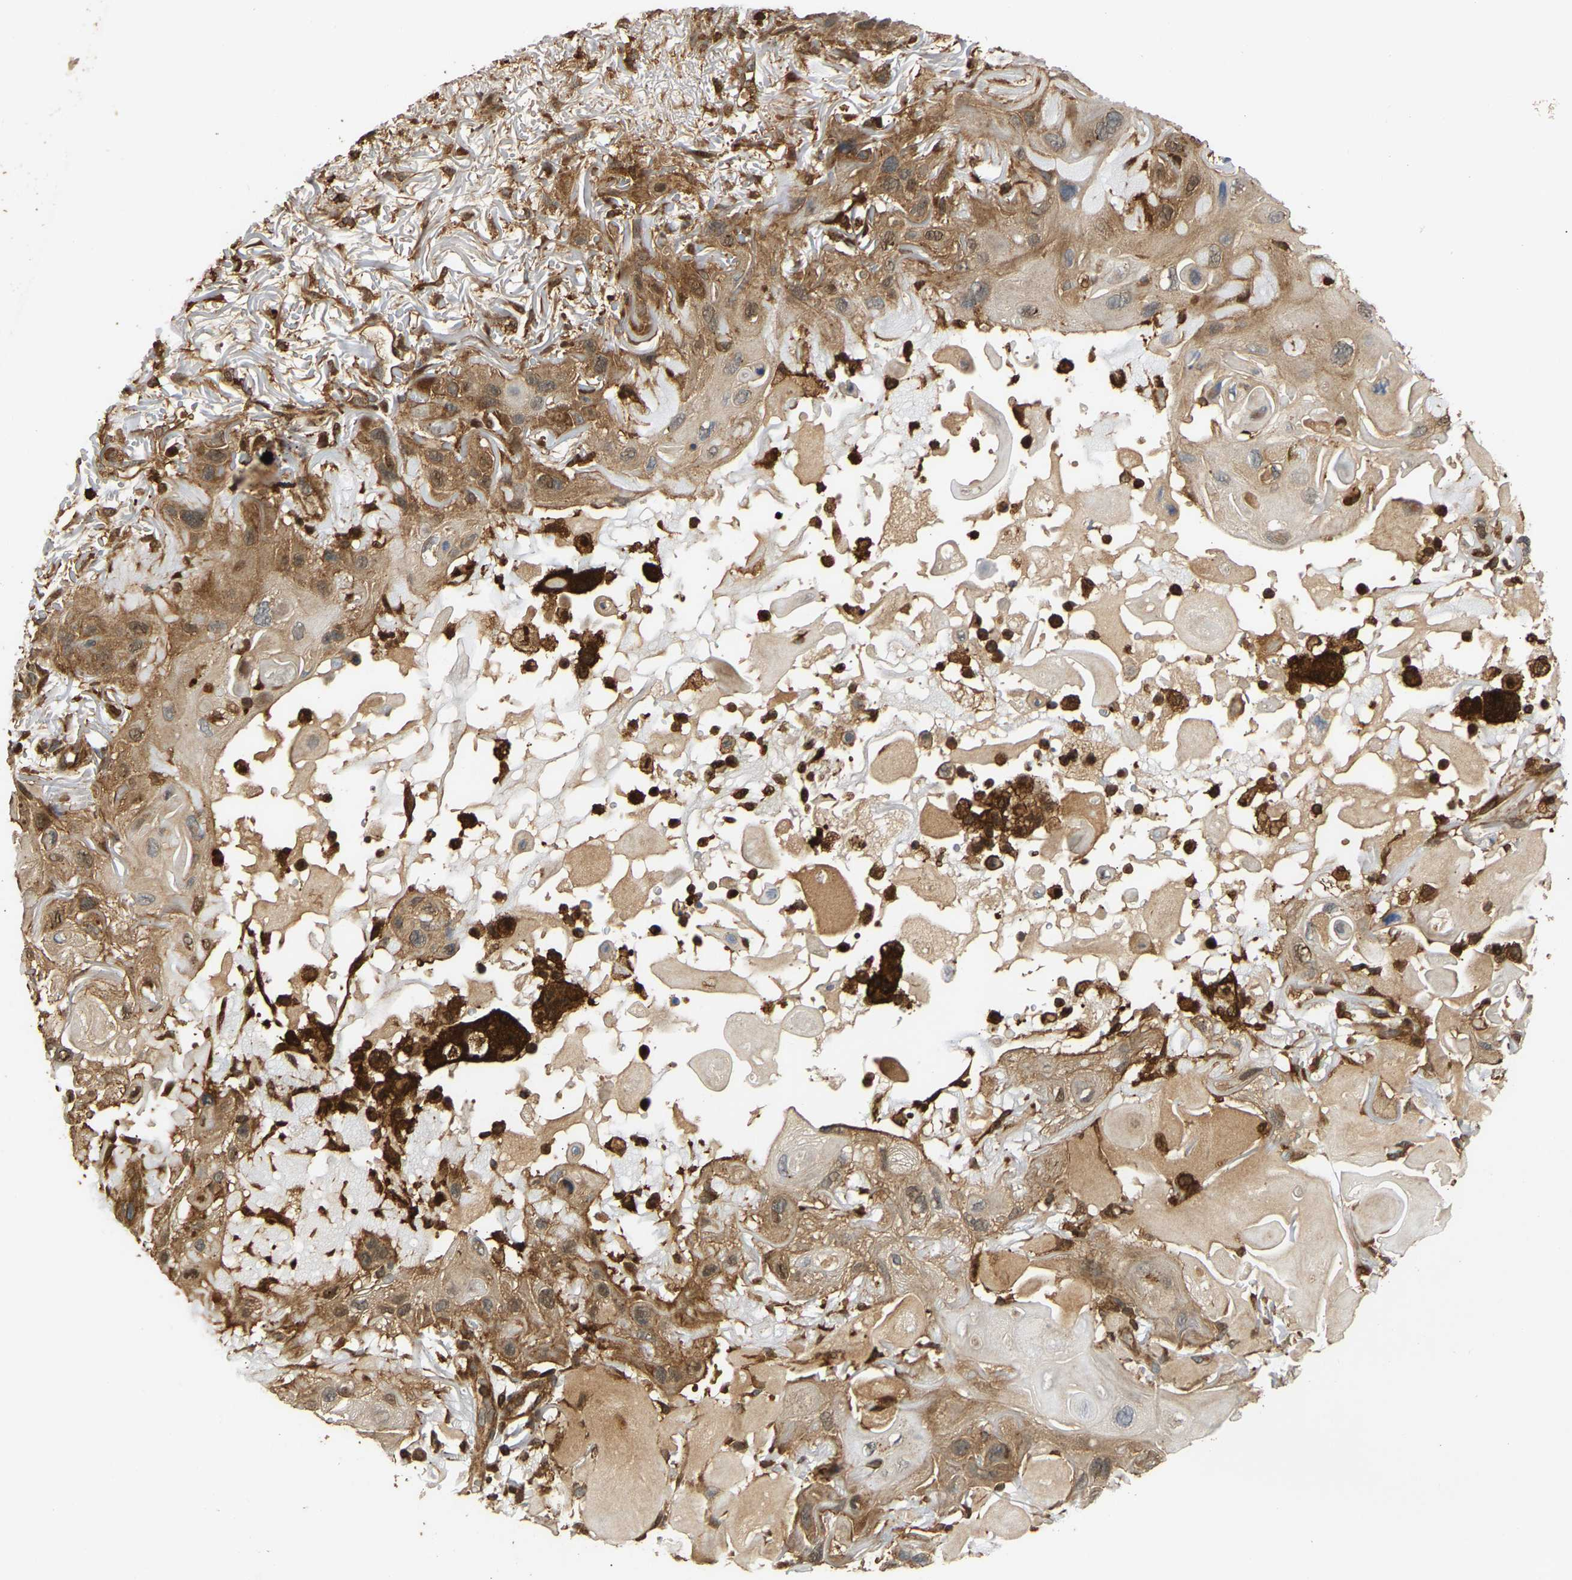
{"staining": {"intensity": "moderate", "quantity": ">75%", "location": "cytoplasmic/membranous"}, "tissue": "skin cancer", "cell_type": "Tumor cells", "image_type": "cancer", "snomed": [{"axis": "morphology", "description": "Squamous cell carcinoma, NOS"}, {"axis": "topography", "description": "Skin"}], "caption": "DAB (3,3'-diaminobenzidine) immunohistochemical staining of human squamous cell carcinoma (skin) displays moderate cytoplasmic/membranous protein positivity in approximately >75% of tumor cells.", "gene": "GOPC", "patient": {"sex": "female", "age": 77}}